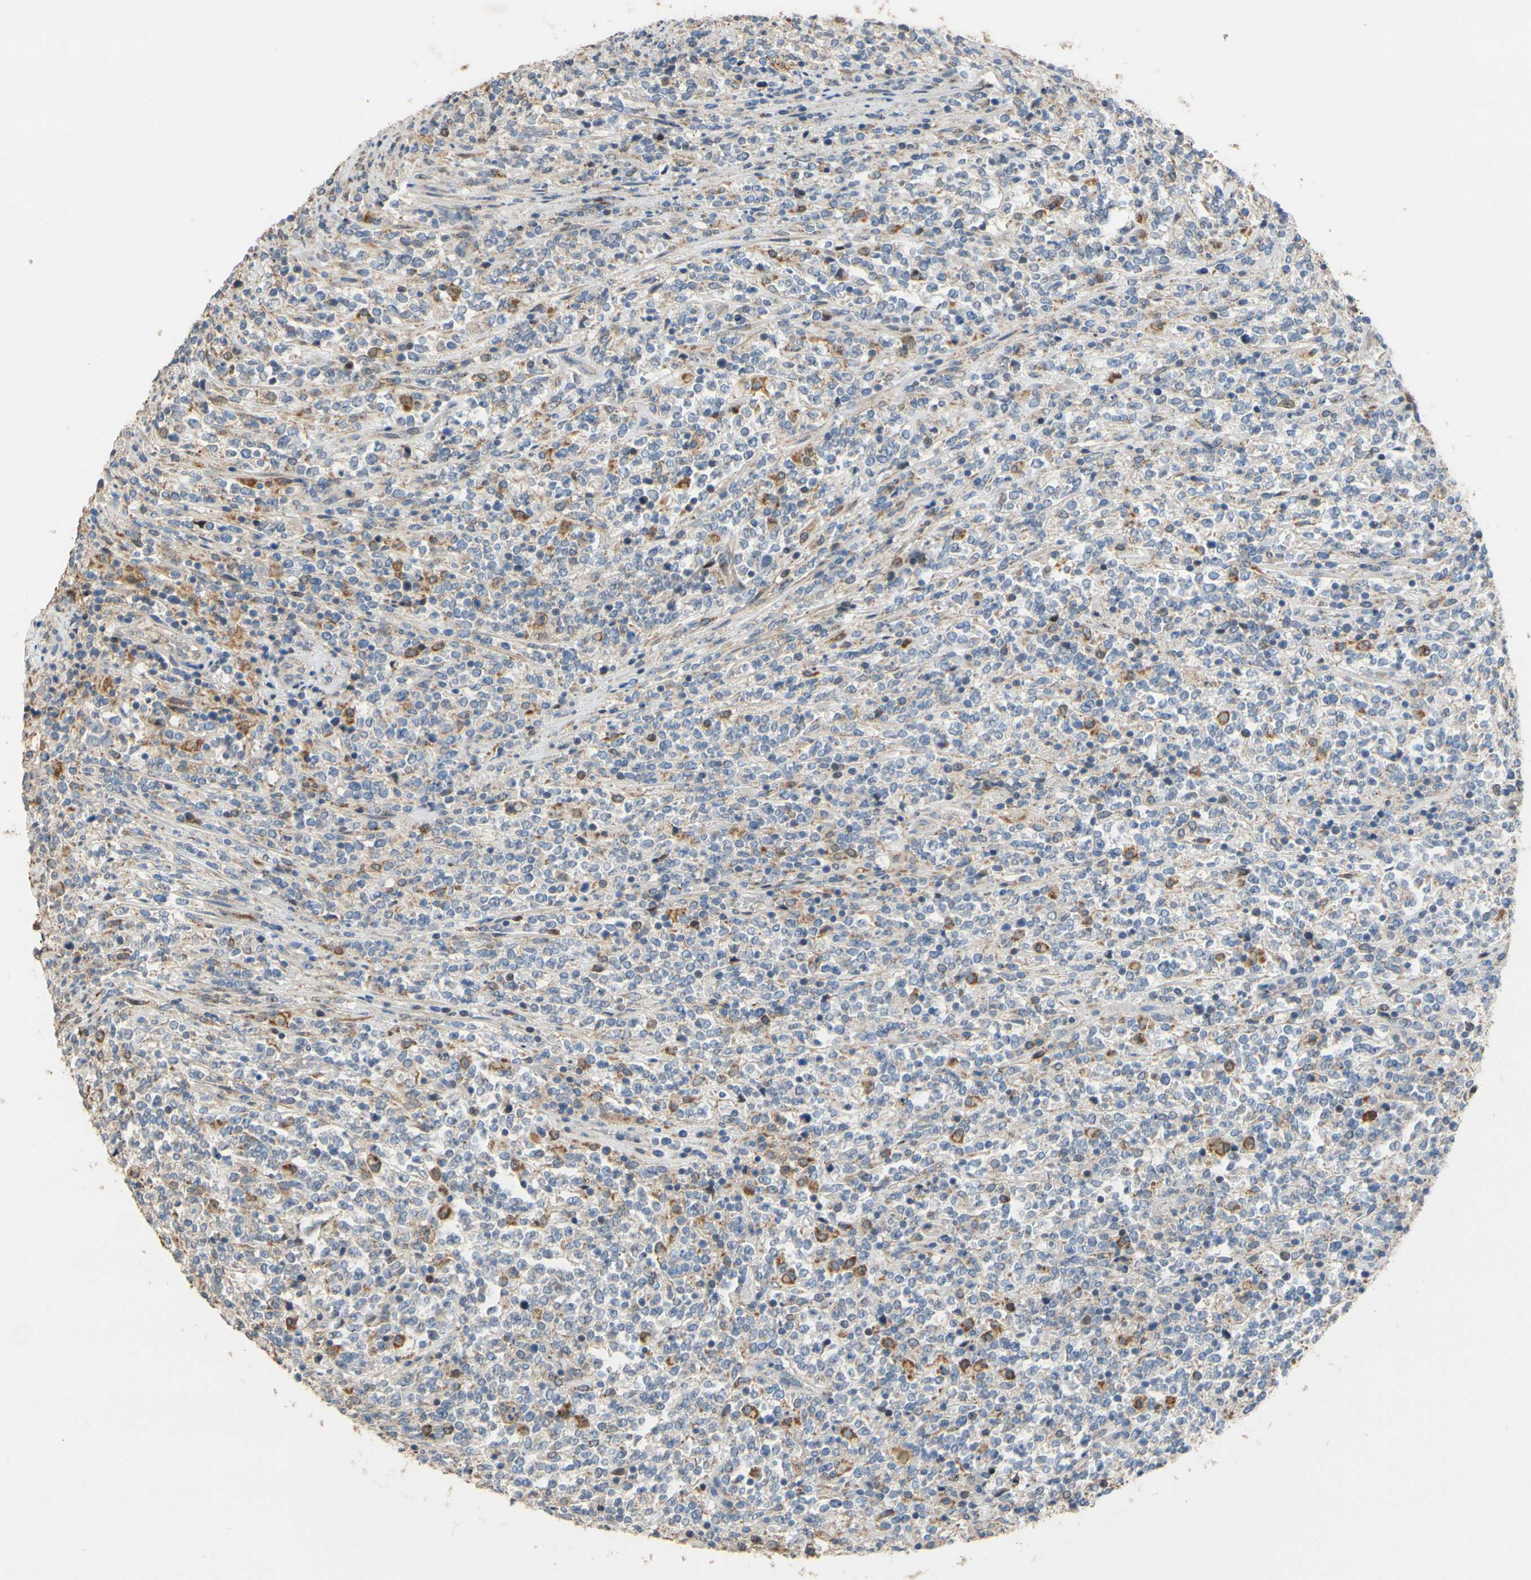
{"staining": {"intensity": "strong", "quantity": "<25%", "location": "cytoplasmic/membranous"}, "tissue": "lymphoma", "cell_type": "Tumor cells", "image_type": "cancer", "snomed": [{"axis": "morphology", "description": "Malignant lymphoma, non-Hodgkin's type, High grade"}, {"axis": "topography", "description": "Soft tissue"}], "caption": "A brown stain highlights strong cytoplasmic/membranous staining of a protein in human malignant lymphoma, non-Hodgkin's type (high-grade) tumor cells. The protein of interest is stained brown, and the nuclei are stained in blue (DAB IHC with brightfield microscopy, high magnification).", "gene": "ALDH1A2", "patient": {"sex": "male", "age": 18}}